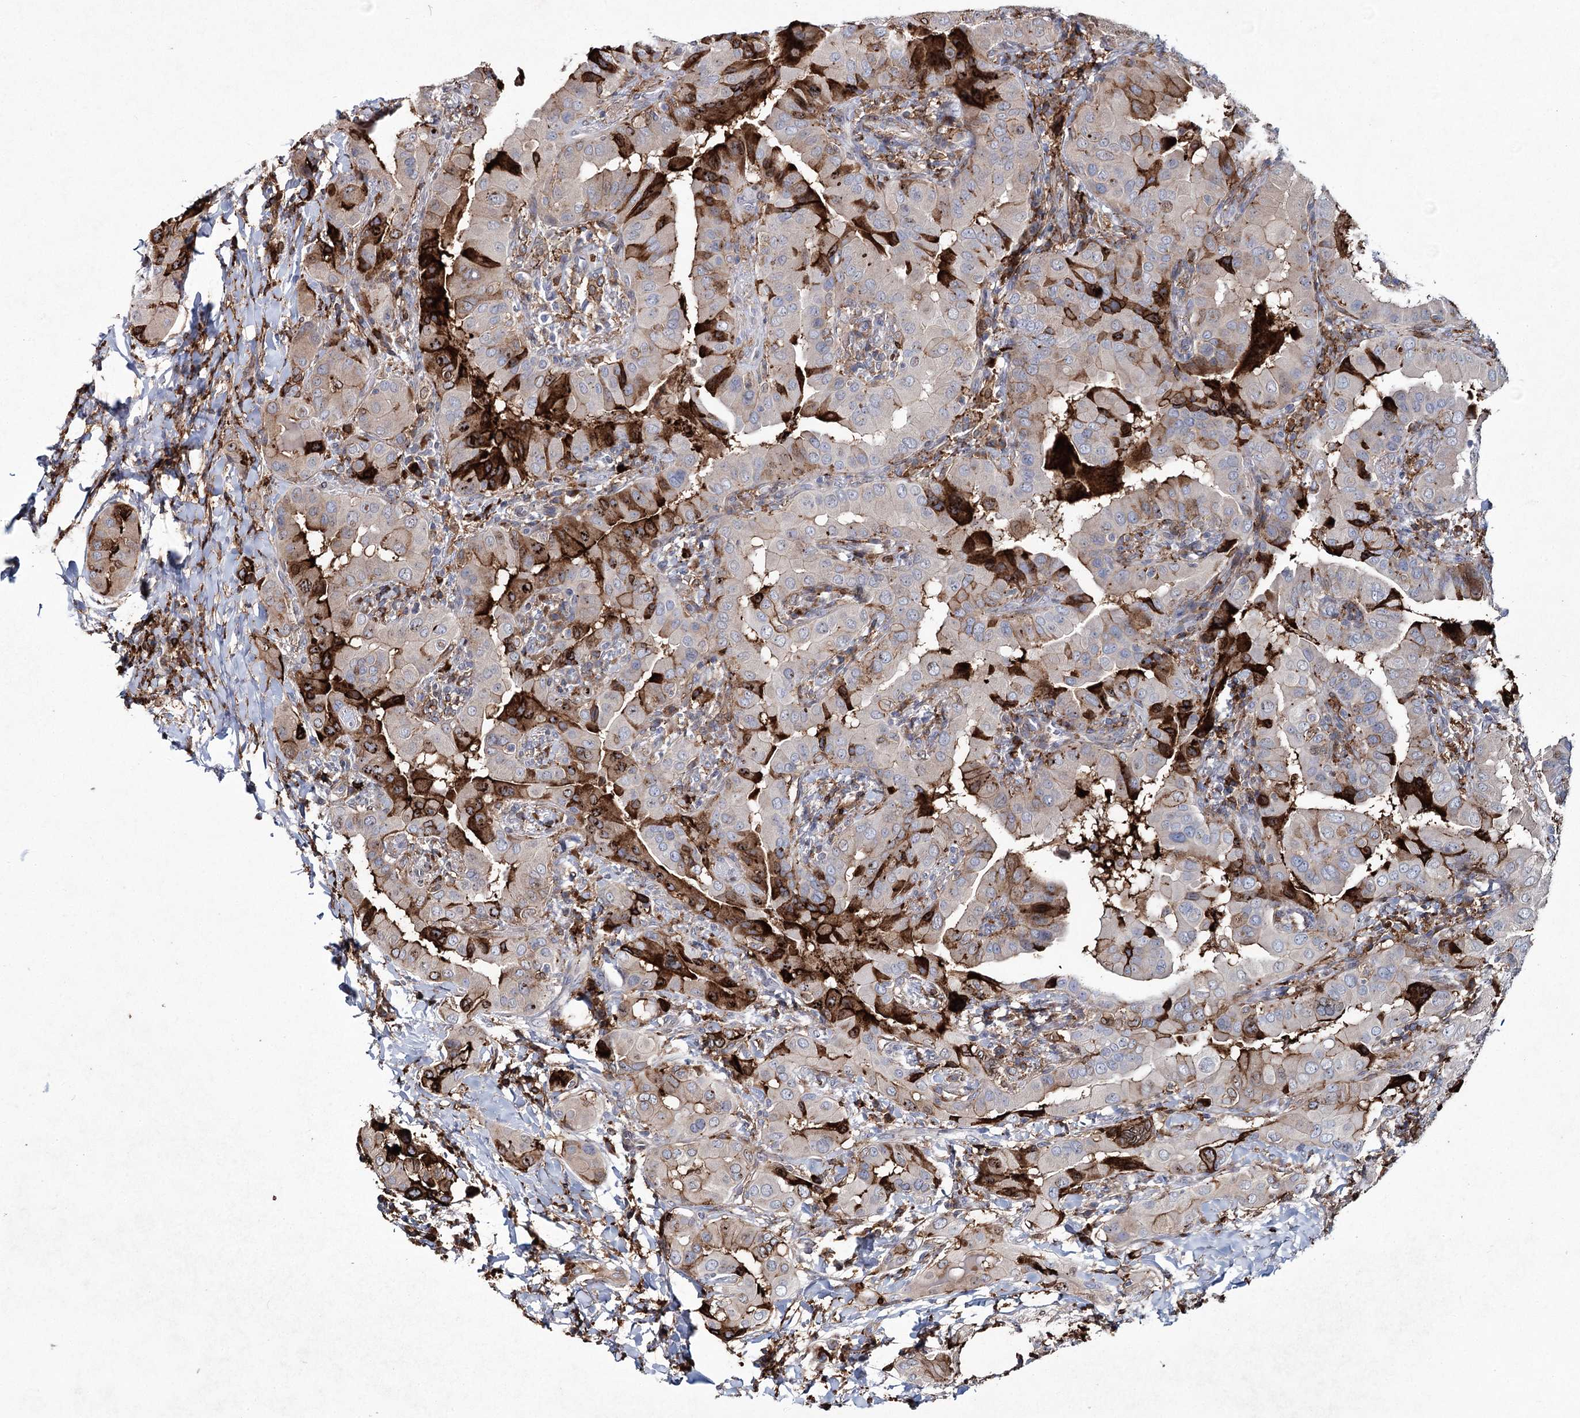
{"staining": {"intensity": "strong", "quantity": "<25%", "location": "cytoplasmic/membranous"}, "tissue": "thyroid cancer", "cell_type": "Tumor cells", "image_type": "cancer", "snomed": [{"axis": "morphology", "description": "Papillary adenocarcinoma, NOS"}, {"axis": "topography", "description": "Thyroid gland"}], "caption": "Papillary adenocarcinoma (thyroid) stained with a brown dye reveals strong cytoplasmic/membranous positive positivity in about <25% of tumor cells.", "gene": "DCUN1D4", "patient": {"sex": "male", "age": 33}}